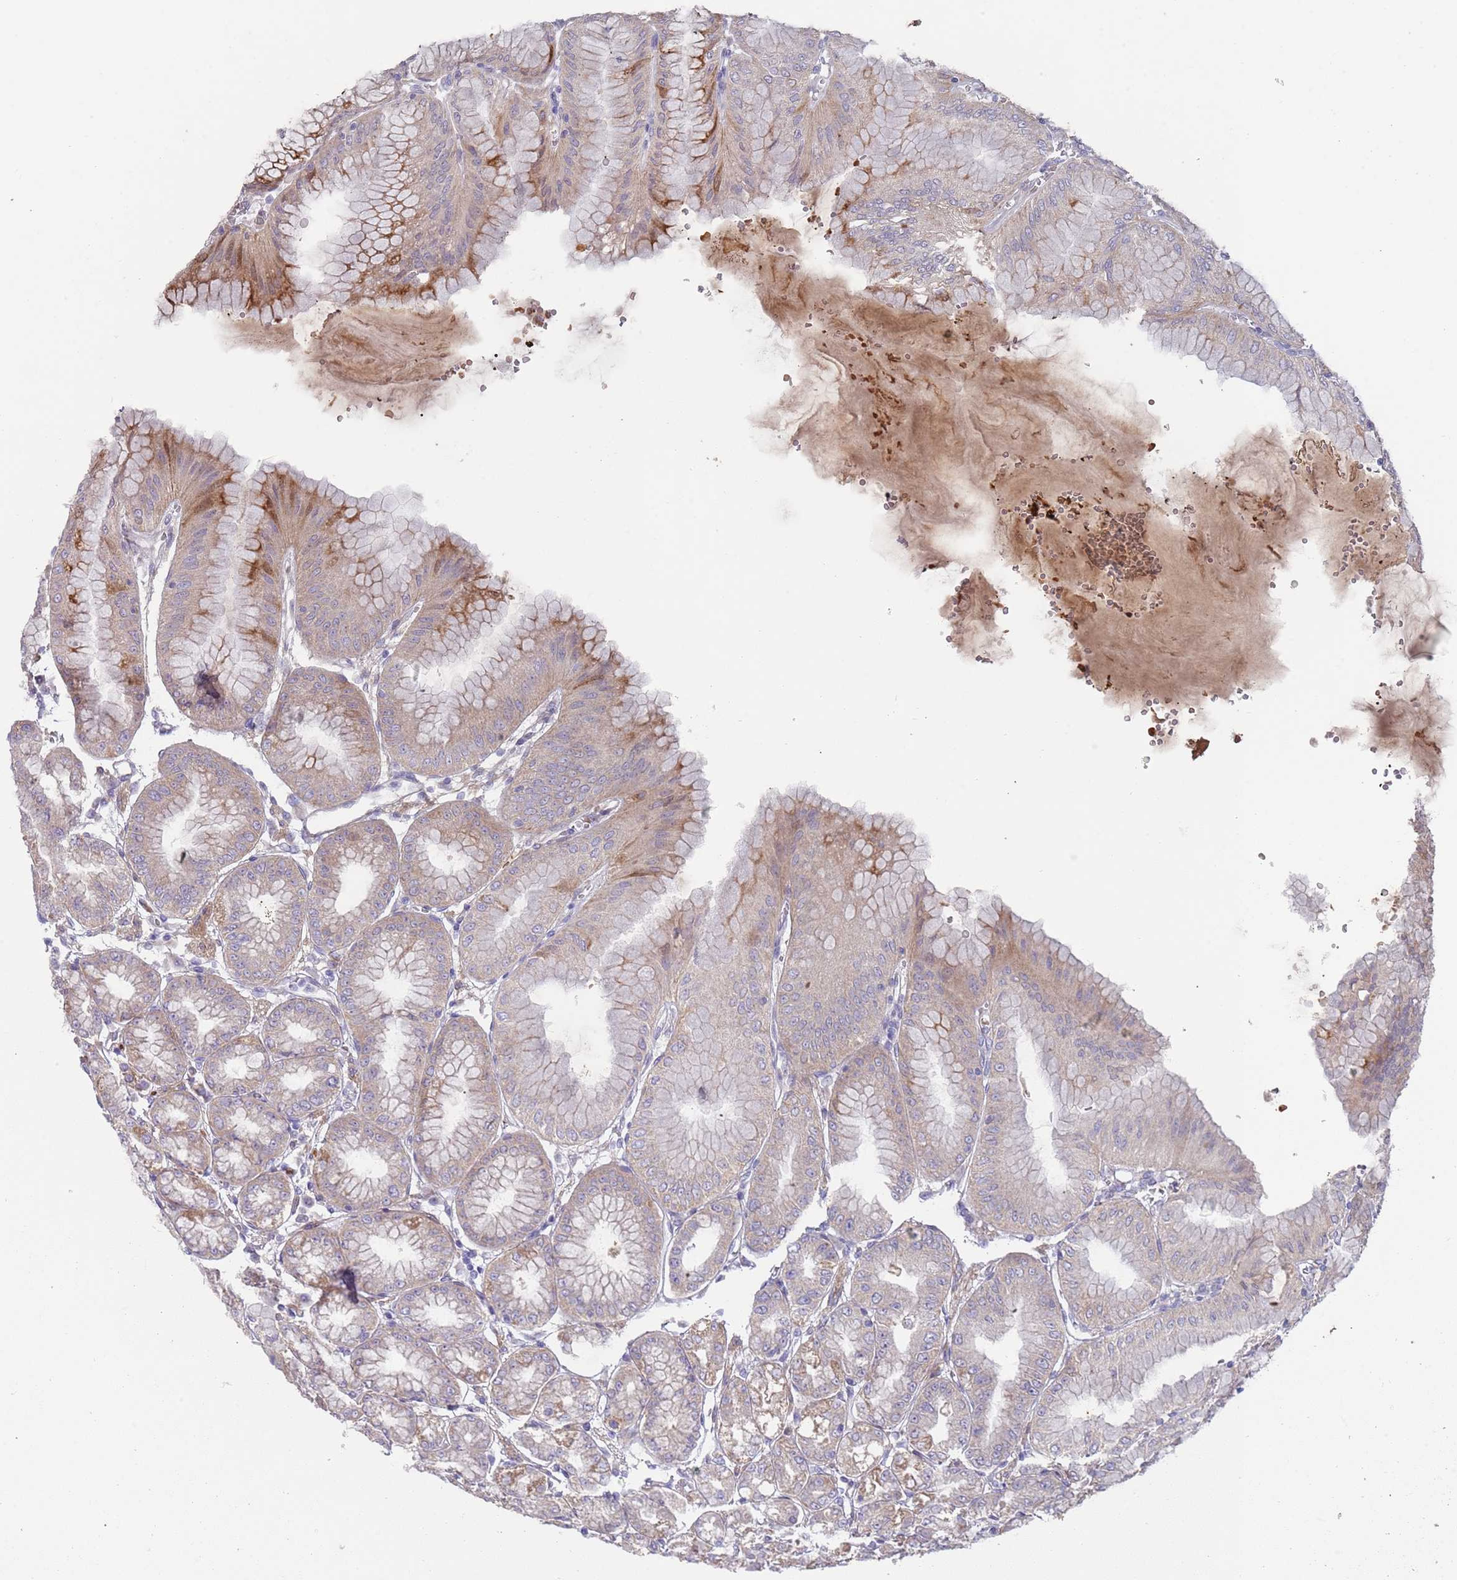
{"staining": {"intensity": "moderate", "quantity": "25%-75%", "location": "cytoplasmic/membranous"}, "tissue": "stomach", "cell_type": "Glandular cells", "image_type": "normal", "snomed": [{"axis": "morphology", "description": "Normal tissue, NOS"}, {"axis": "topography", "description": "Stomach, lower"}], "caption": "Glandular cells reveal moderate cytoplasmic/membranous staining in approximately 25%-75% of cells in benign stomach.", "gene": "PRAC1", "patient": {"sex": "male", "age": 71}}